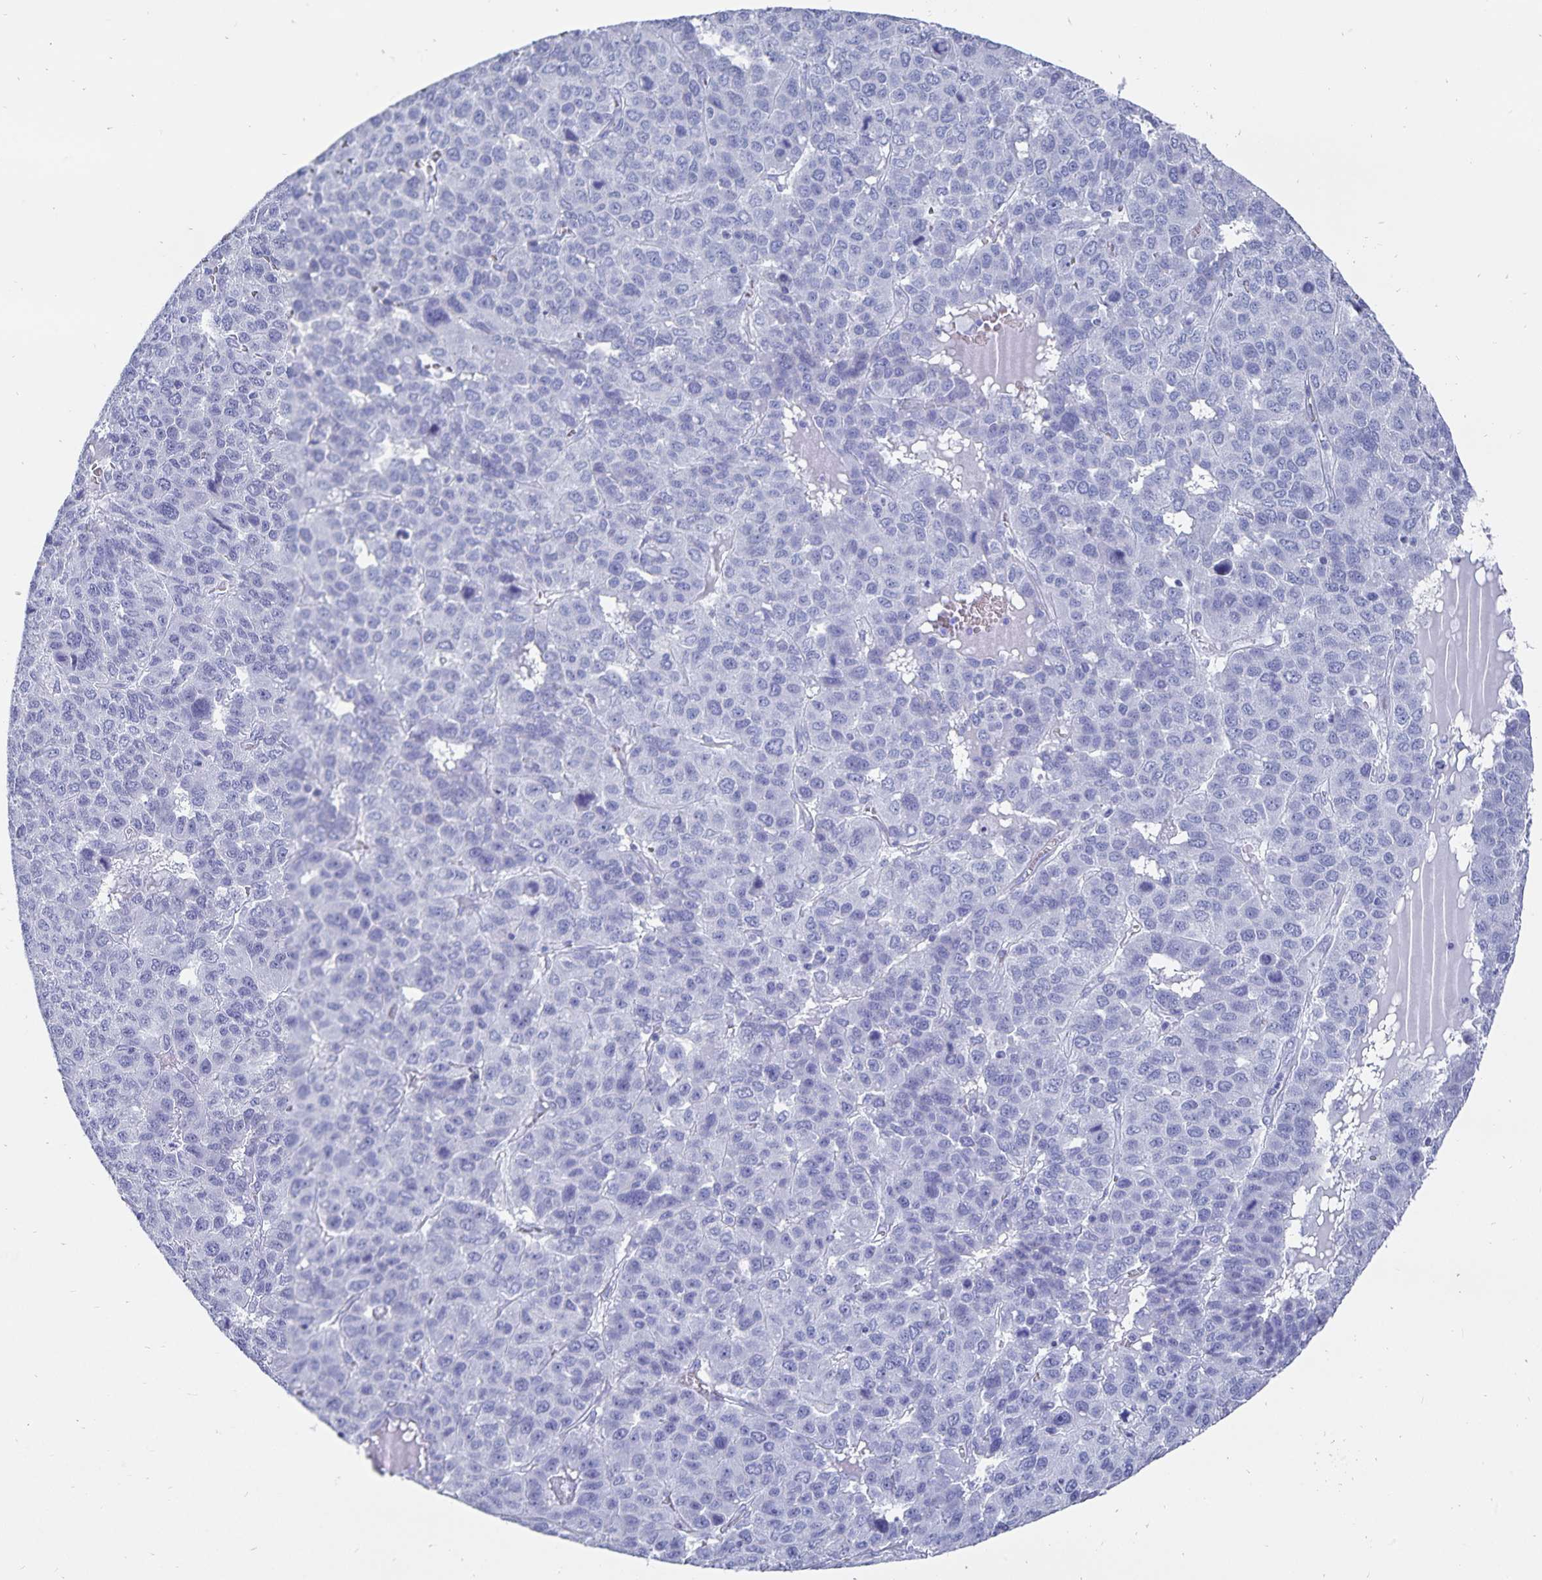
{"staining": {"intensity": "negative", "quantity": "none", "location": "none"}, "tissue": "liver cancer", "cell_type": "Tumor cells", "image_type": "cancer", "snomed": [{"axis": "morphology", "description": "Carcinoma, Hepatocellular, NOS"}, {"axis": "topography", "description": "Liver"}], "caption": "The immunohistochemistry (IHC) histopathology image has no significant expression in tumor cells of liver cancer tissue.", "gene": "ADH1A", "patient": {"sex": "male", "age": 69}}